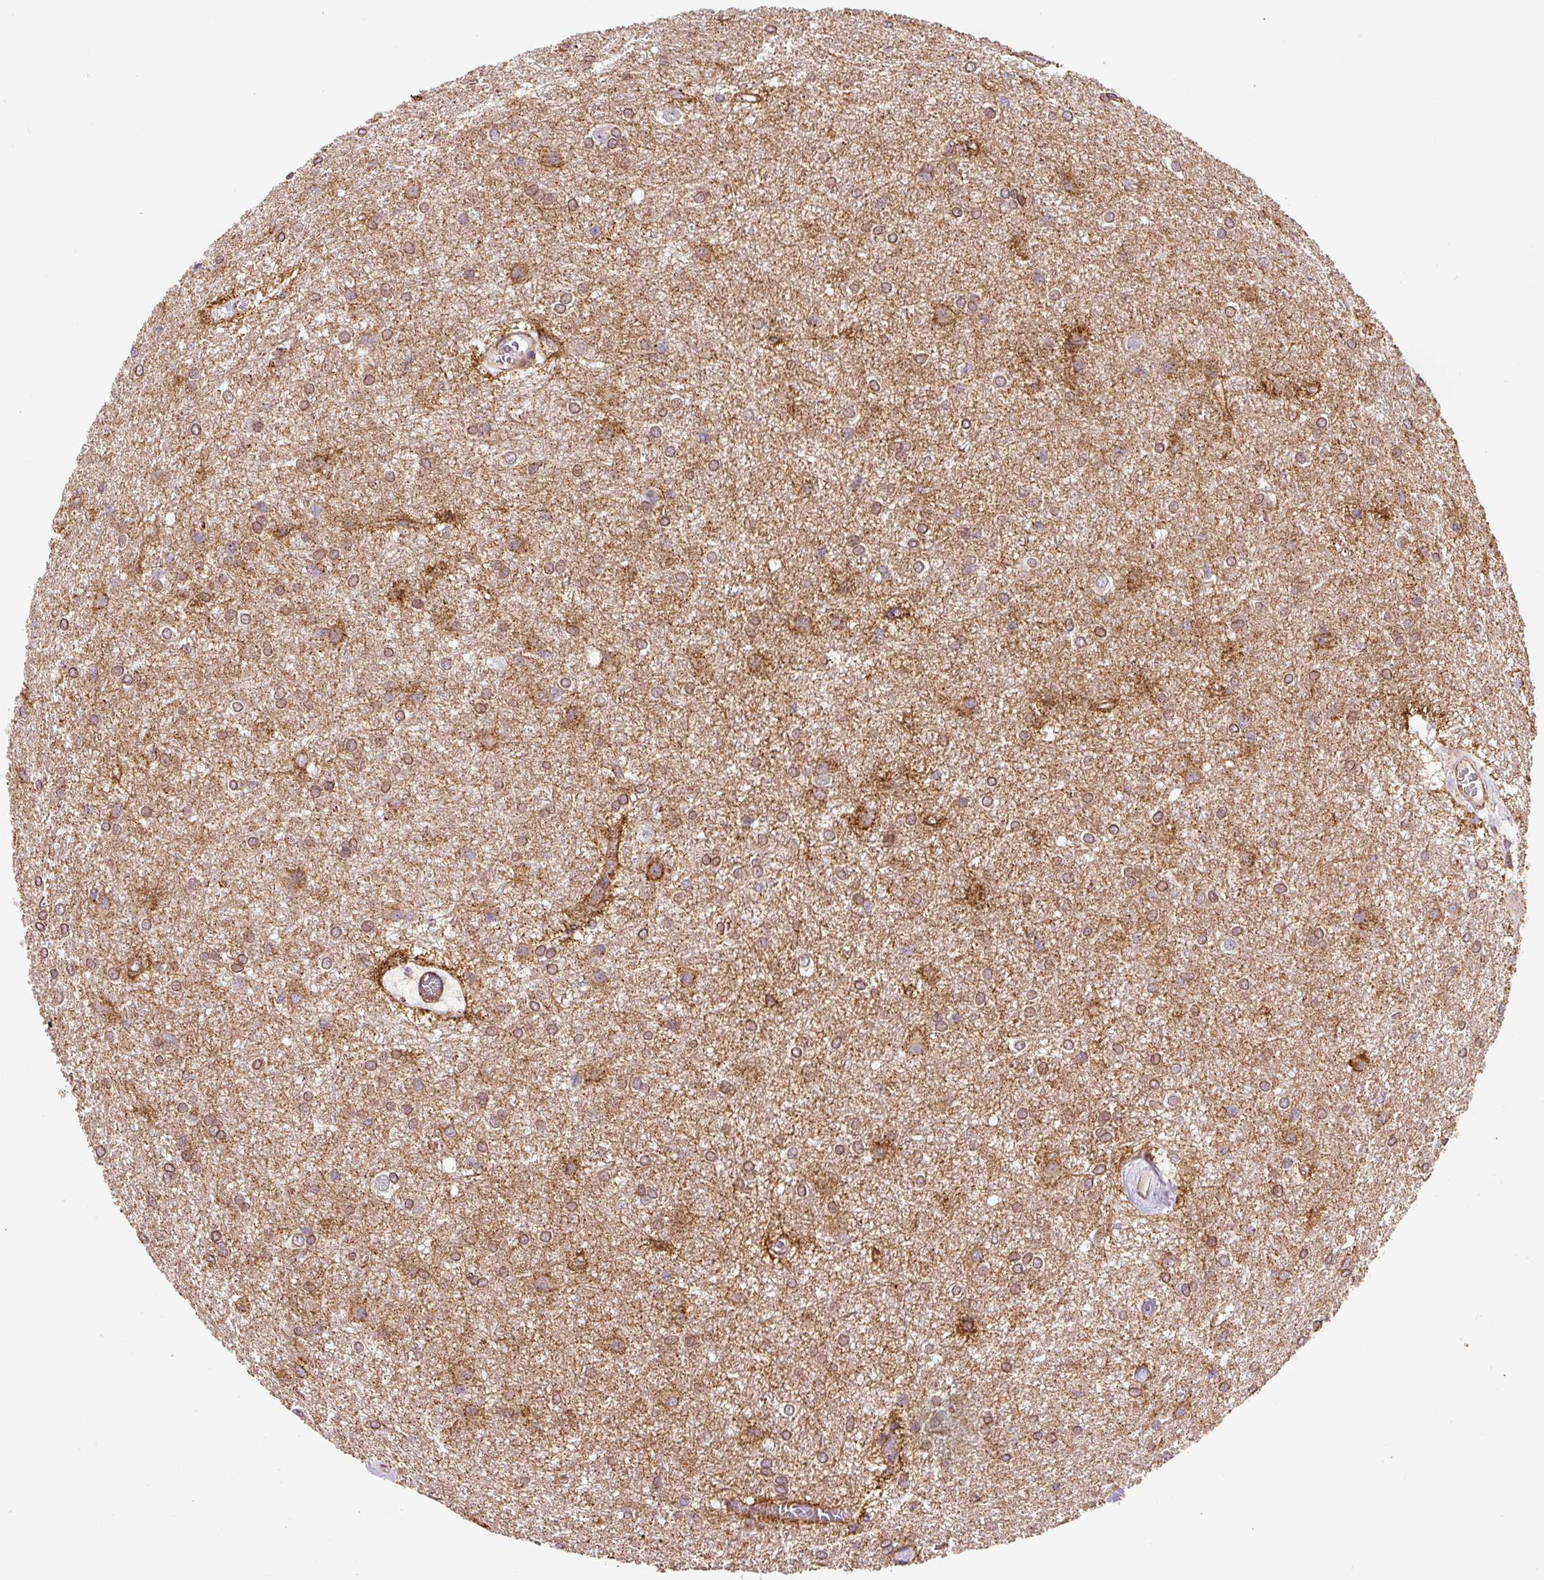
{"staining": {"intensity": "moderate", "quantity": "25%-75%", "location": "cytoplasmic/membranous,nuclear"}, "tissue": "glioma", "cell_type": "Tumor cells", "image_type": "cancer", "snomed": [{"axis": "morphology", "description": "Glioma, malignant, High grade"}, {"axis": "topography", "description": "Brain"}], "caption": "Immunohistochemistry image of neoplastic tissue: human glioma stained using immunohistochemistry shows medium levels of moderate protein expression localized specifically in the cytoplasmic/membranous and nuclear of tumor cells, appearing as a cytoplasmic/membranous and nuclear brown color.", "gene": "RNF170", "patient": {"sex": "female", "age": 50}}